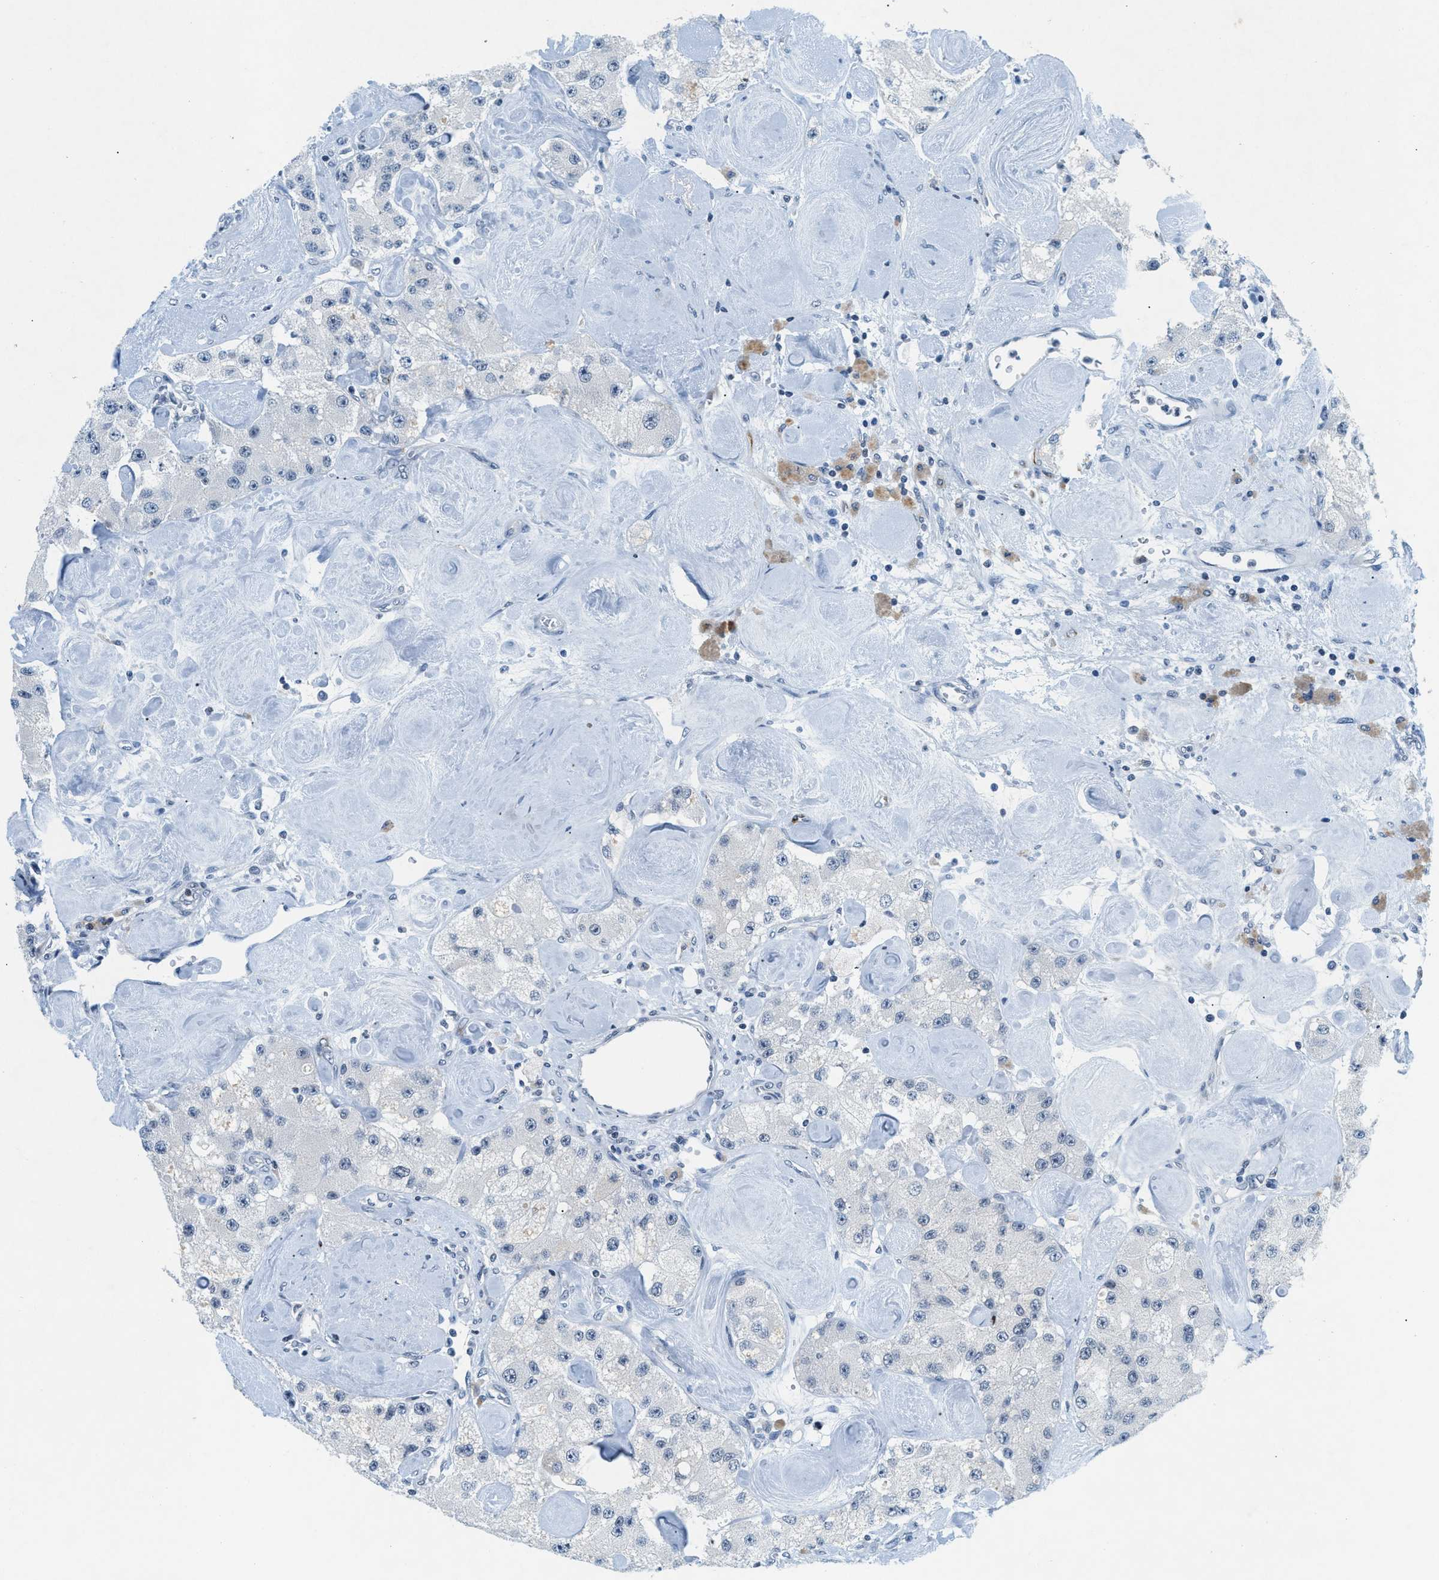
{"staining": {"intensity": "negative", "quantity": "none", "location": "none"}, "tissue": "carcinoid", "cell_type": "Tumor cells", "image_type": "cancer", "snomed": [{"axis": "morphology", "description": "Carcinoid, malignant, NOS"}, {"axis": "topography", "description": "Pancreas"}], "caption": "DAB (3,3'-diaminobenzidine) immunohistochemical staining of carcinoid demonstrates no significant expression in tumor cells.", "gene": "UVRAG", "patient": {"sex": "male", "age": 41}}